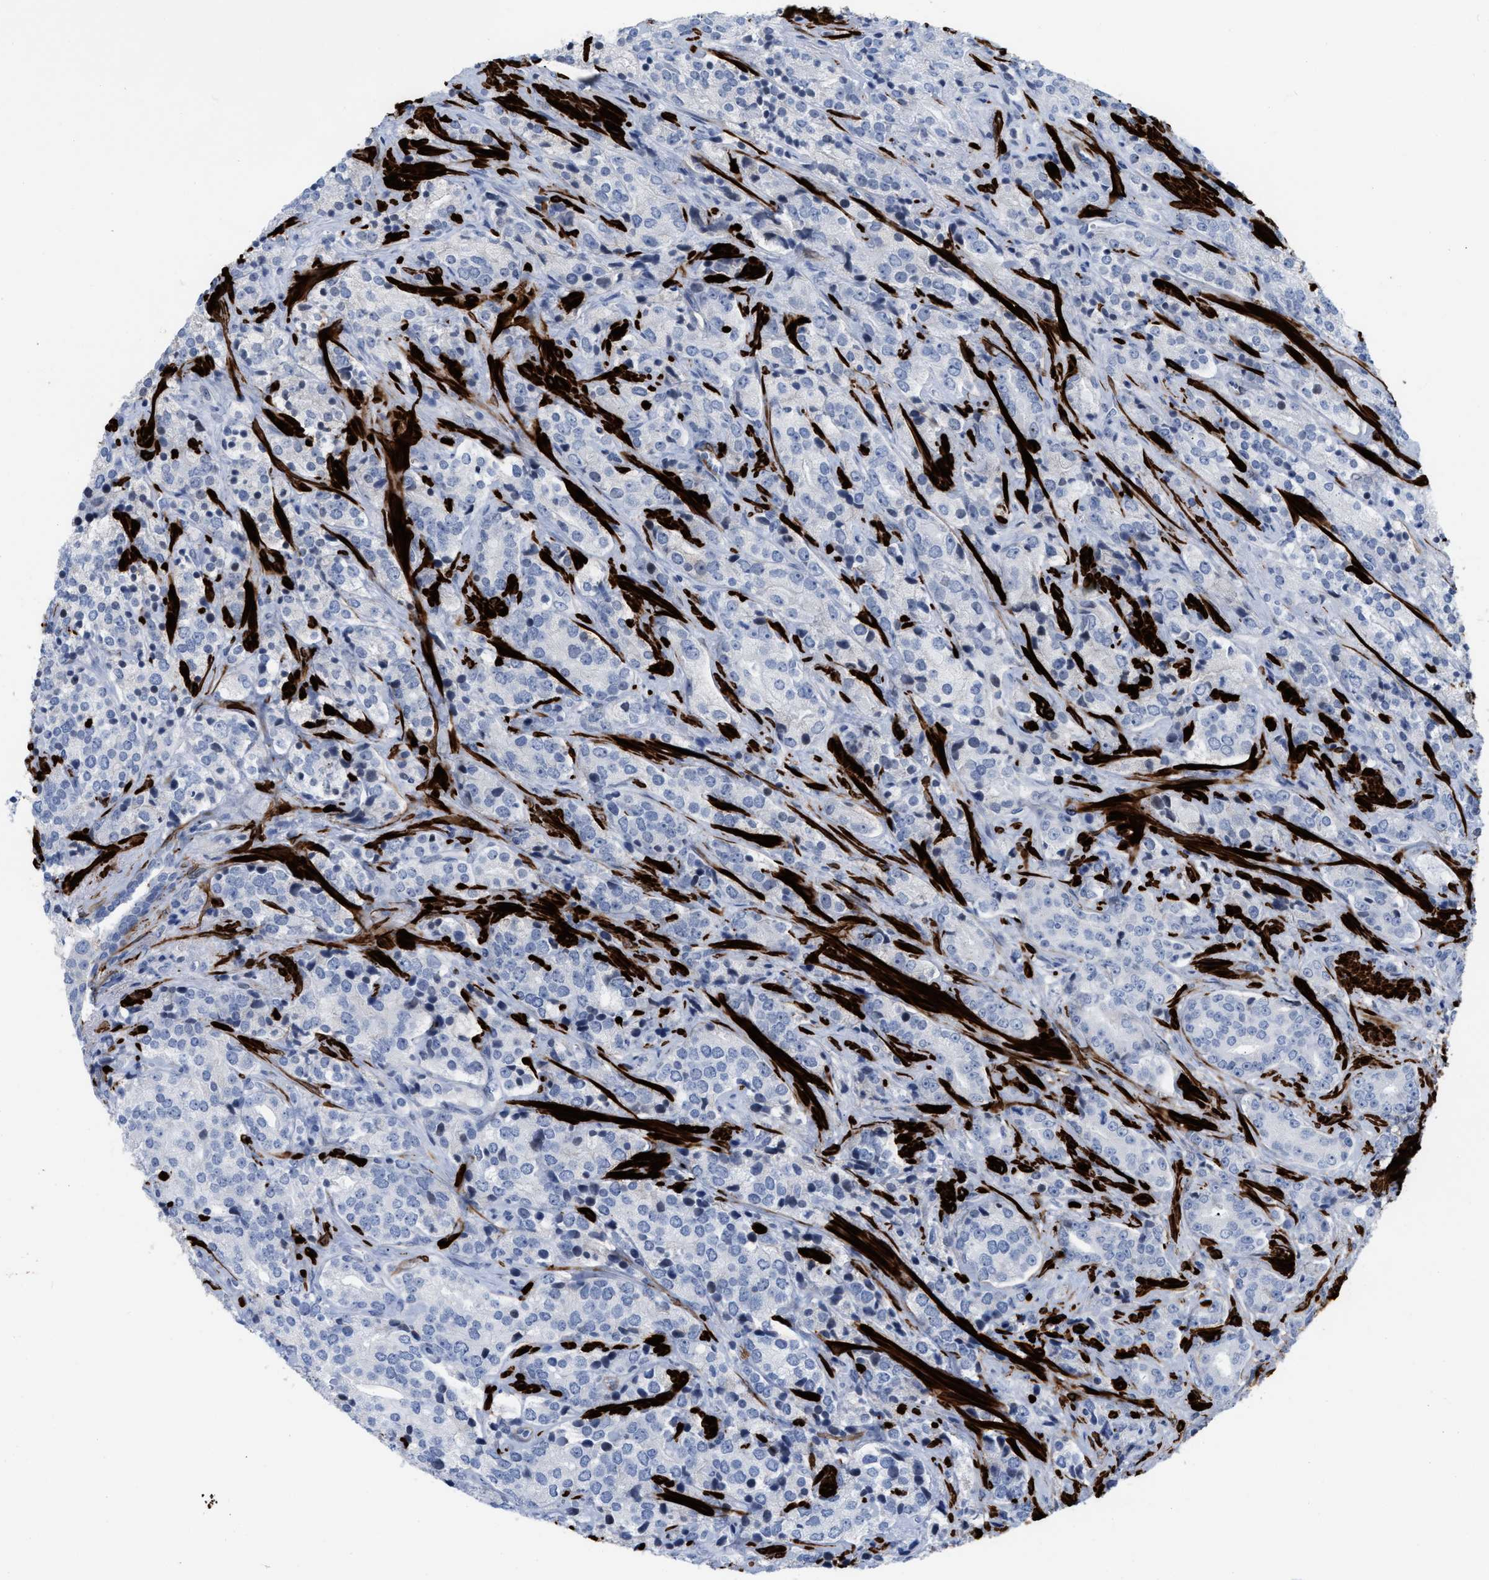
{"staining": {"intensity": "negative", "quantity": "none", "location": "none"}, "tissue": "prostate cancer", "cell_type": "Tumor cells", "image_type": "cancer", "snomed": [{"axis": "morphology", "description": "Adenocarcinoma, High grade"}, {"axis": "topography", "description": "Prostate"}], "caption": "Tumor cells are negative for brown protein staining in prostate adenocarcinoma (high-grade).", "gene": "TAGLN", "patient": {"sex": "male", "age": 71}}